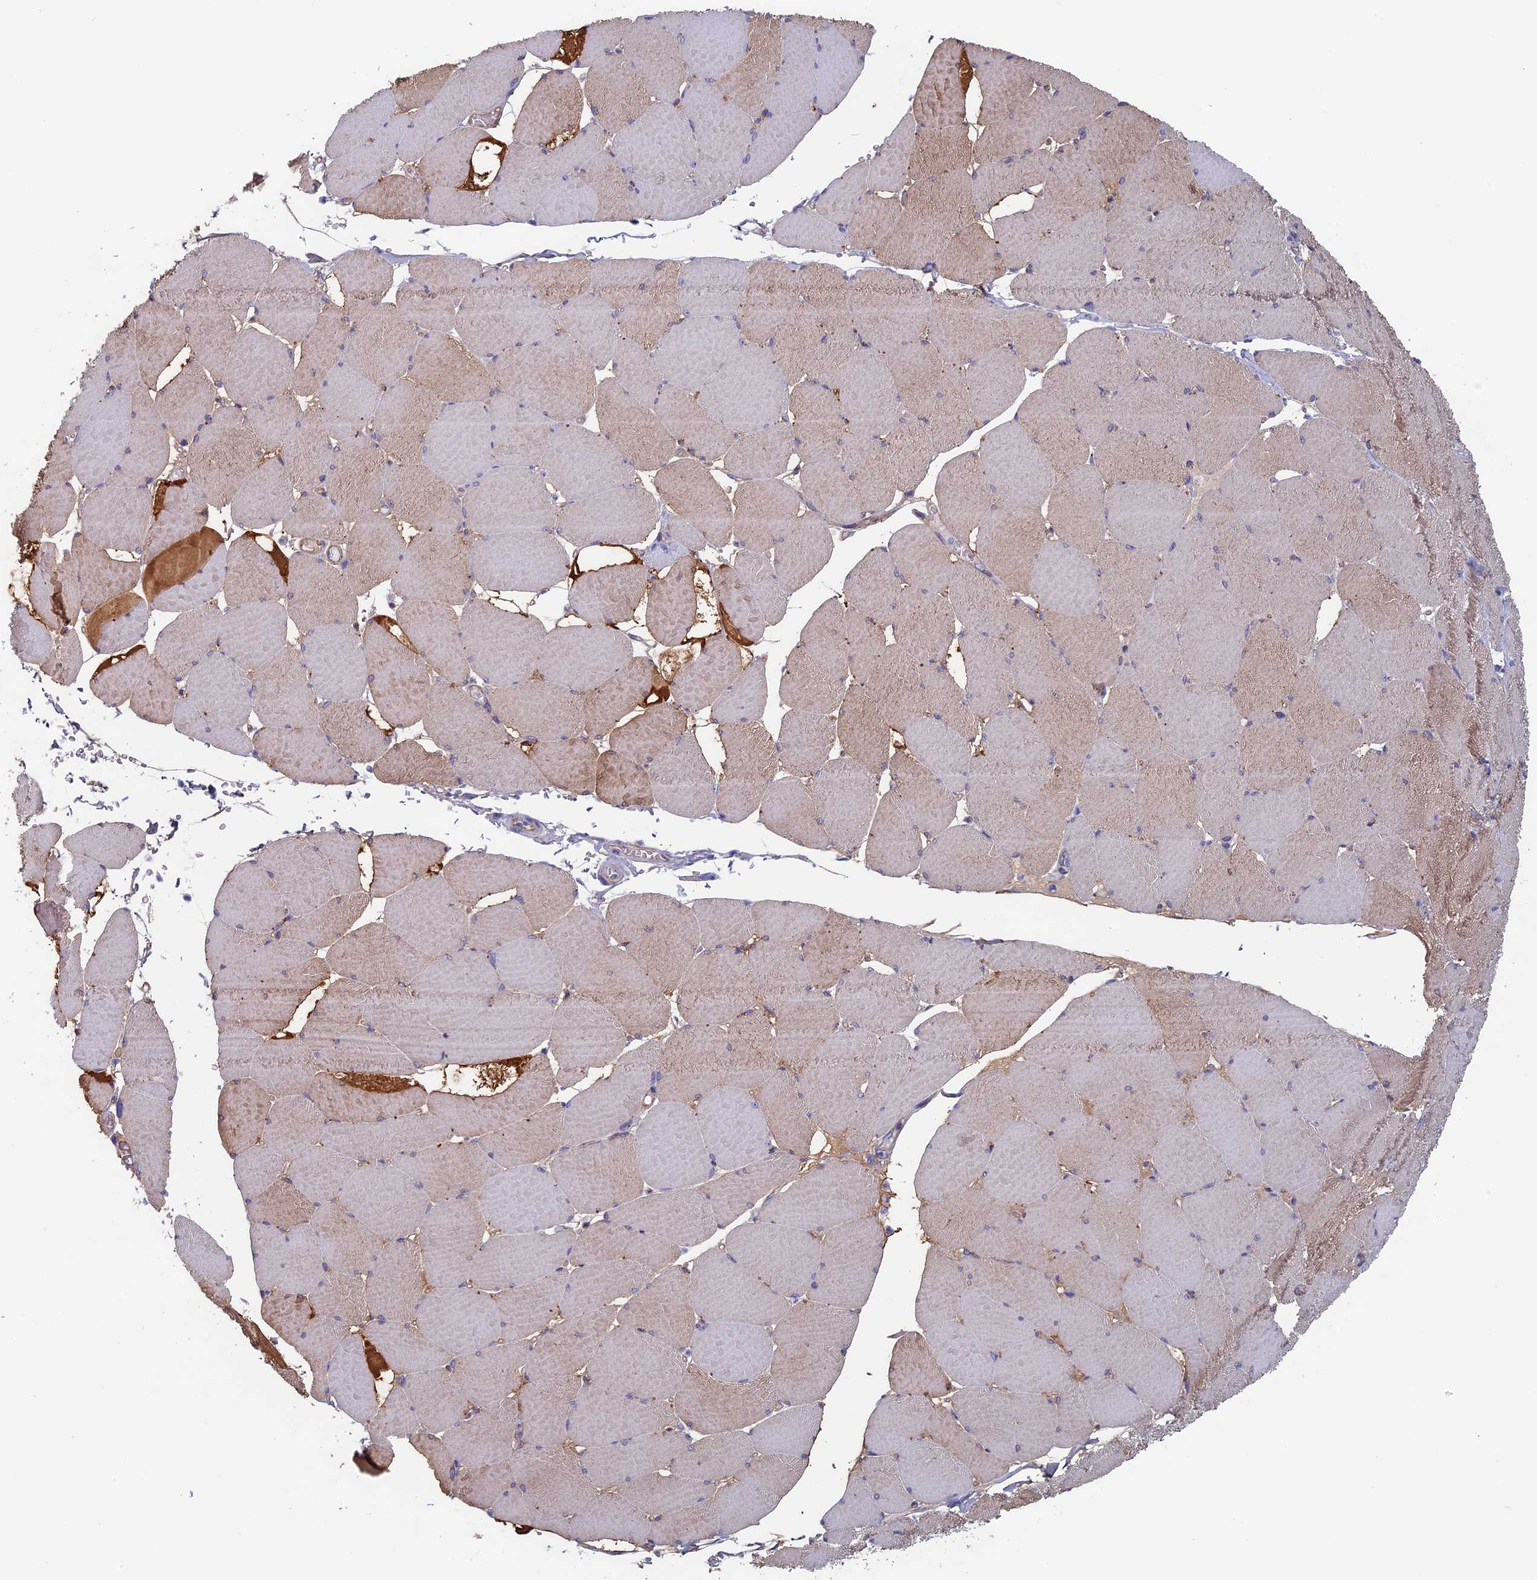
{"staining": {"intensity": "moderate", "quantity": "25%-75%", "location": "cytoplasmic/membranous"}, "tissue": "skeletal muscle", "cell_type": "Myocytes", "image_type": "normal", "snomed": [{"axis": "morphology", "description": "Normal tissue, NOS"}, {"axis": "topography", "description": "Skeletal muscle"}, {"axis": "topography", "description": "Head-Neck"}], "caption": "A brown stain shows moderate cytoplasmic/membranous expression of a protein in myocytes of normal human skeletal muscle. Nuclei are stained in blue.", "gene": "MAGEB6", "patient": {"sex": "male", "age": 66}}